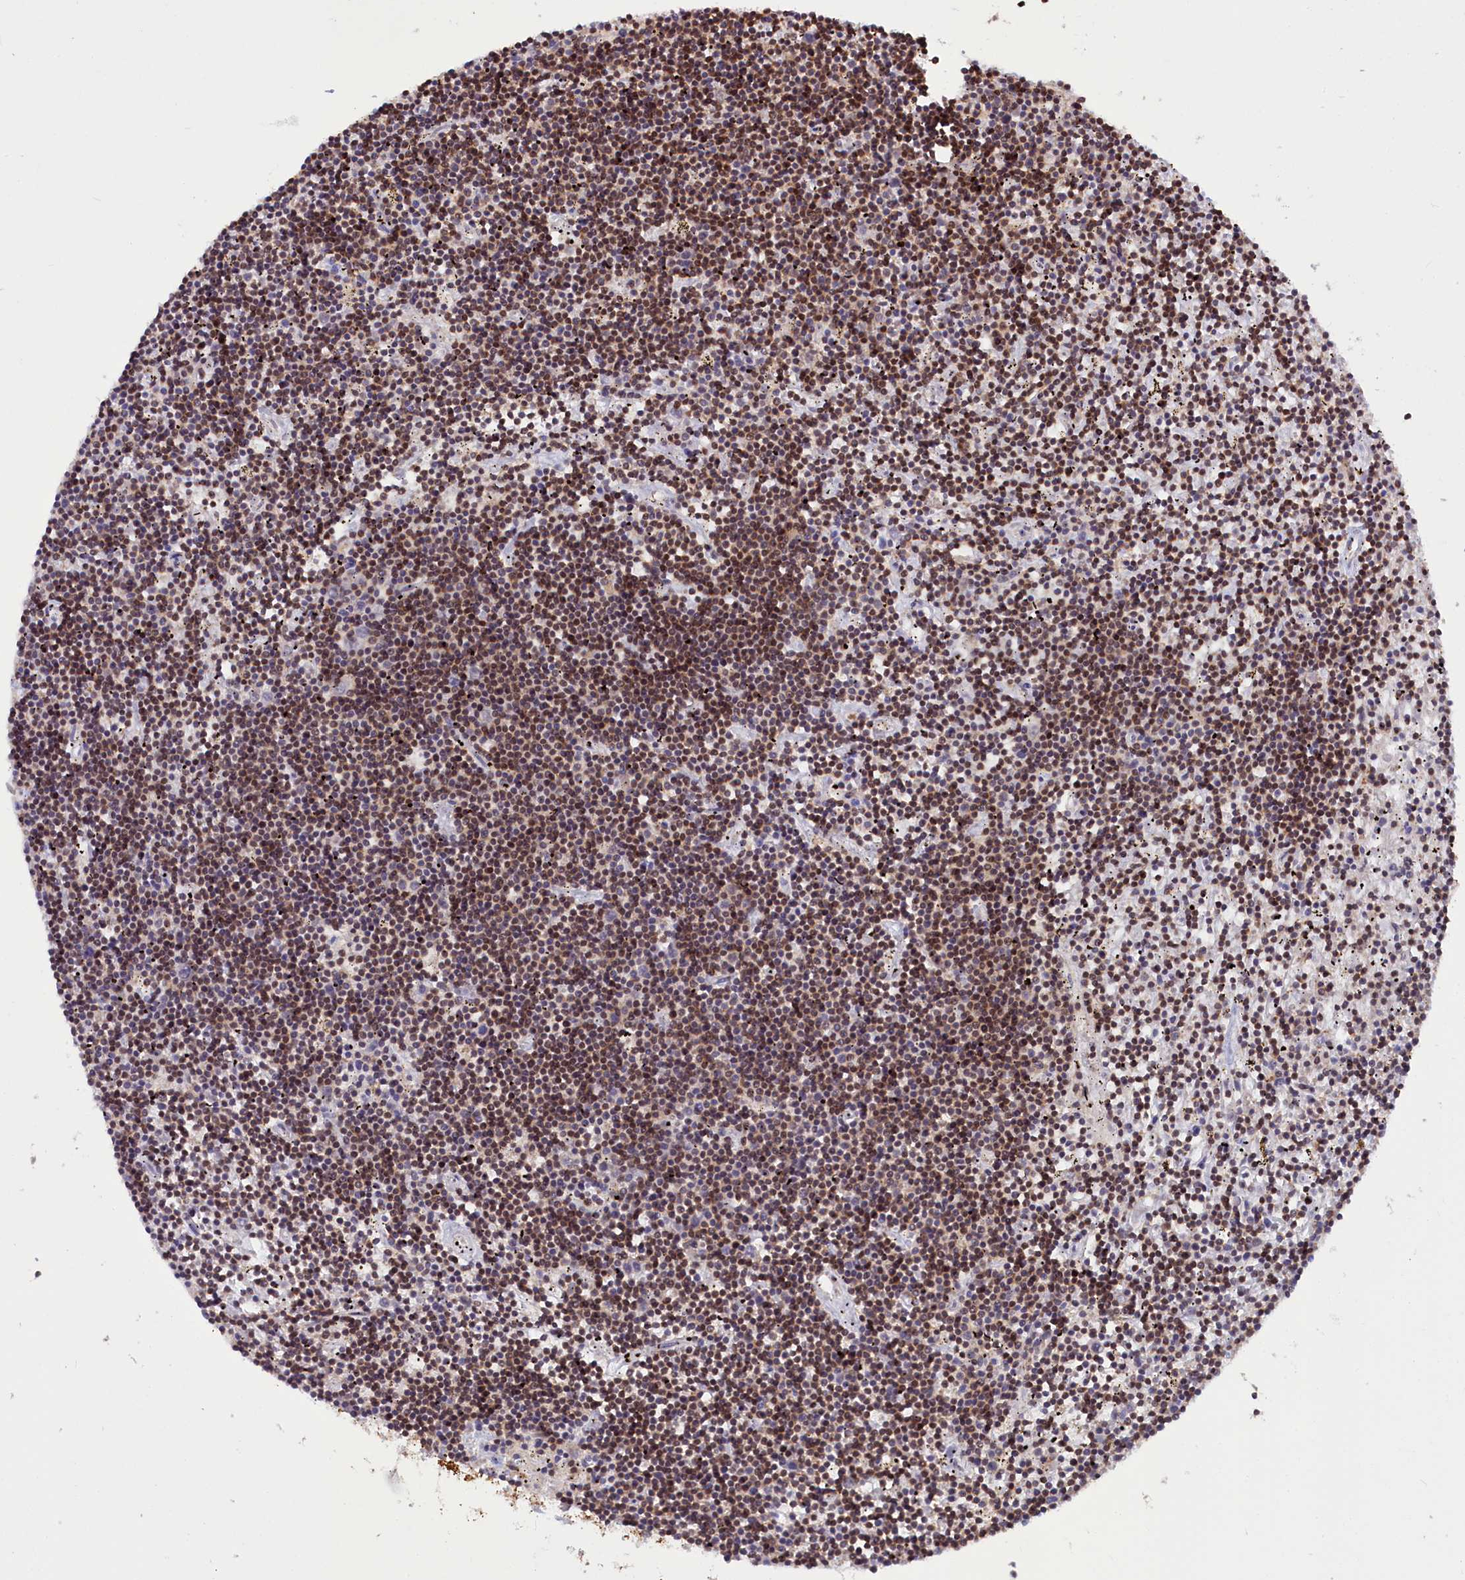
{"staining": {"intensity": "moderate", "quantity": "25%-75%", "location": "cytoplasmic/membranous,nuclear"}, "tissue": "lymphoma", "cell_type": "Tumor cells", "image_type": "cancer", "snomed": [{"axis": "morphology", "description": "Malignant lymphoma, non-Hodgkin's type, Low grade"}, {"axis": "topography", "description": "Spleen"}], "caption": "Tumor cells reveal moderate cytoplasmic/membranous and nuclear staining in about 25%-75% of cells in malignant lymphoma, non-Hodgkin's type (low-grade). Nuclei are stained in blue.", "gene": "PHC3", "patient": {"sex": "male", "age": 76}}